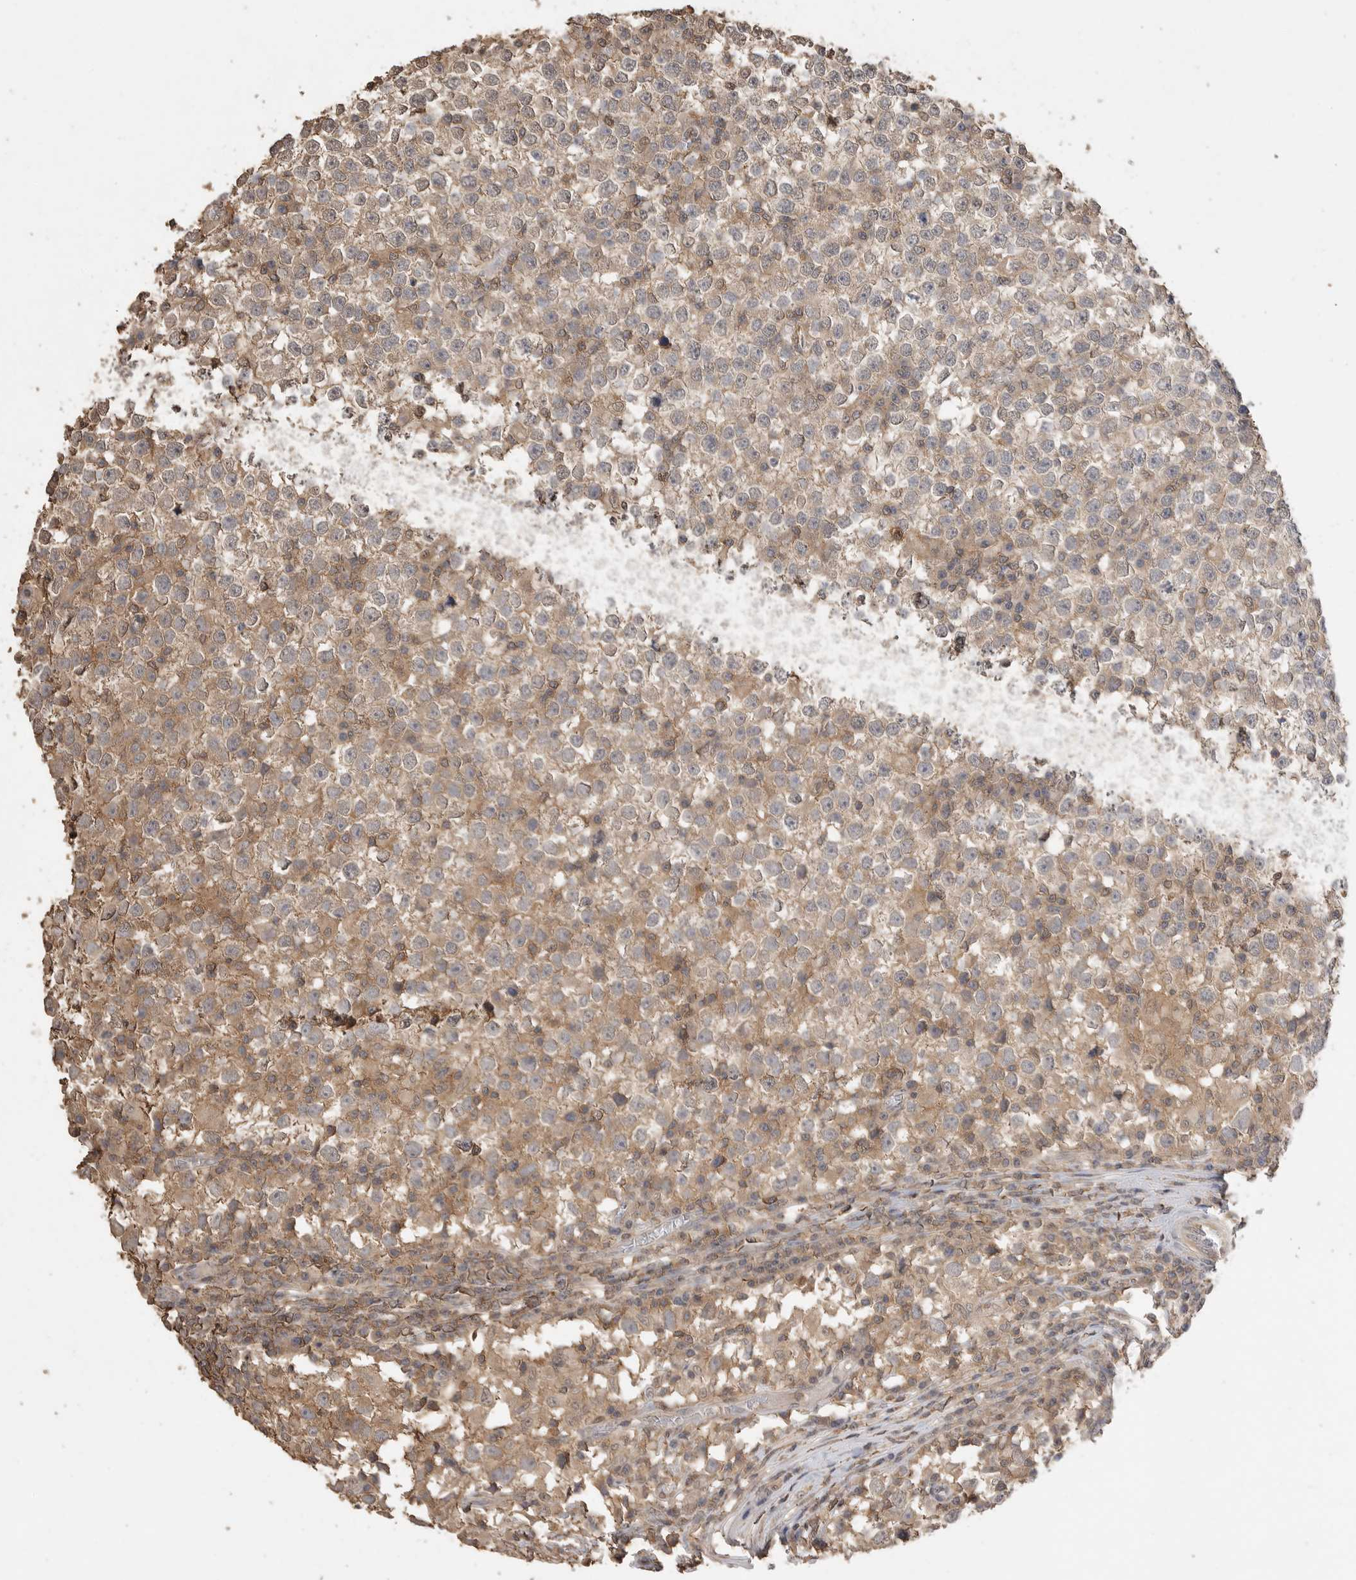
{"staining": {"intensity": "weak", "quantity": ">75%", "location": "cytoplasmic/membranous"}, "tissue": "testis cancer", "cell_type": "Tumor cells", "image_type": "cancer", "snomed": [{"axis": "morphology", "description": "Seminoma, NOS"}, {"axis": "topography", "description": "Testis"}], "caption": "A micrograph of testis seminoma stained for a protein displays weak cytoplasmic/membranous brown staining in tumor cells.", "gene": "MAP2K1", "patient": {"sex": "male", "age": 65}}